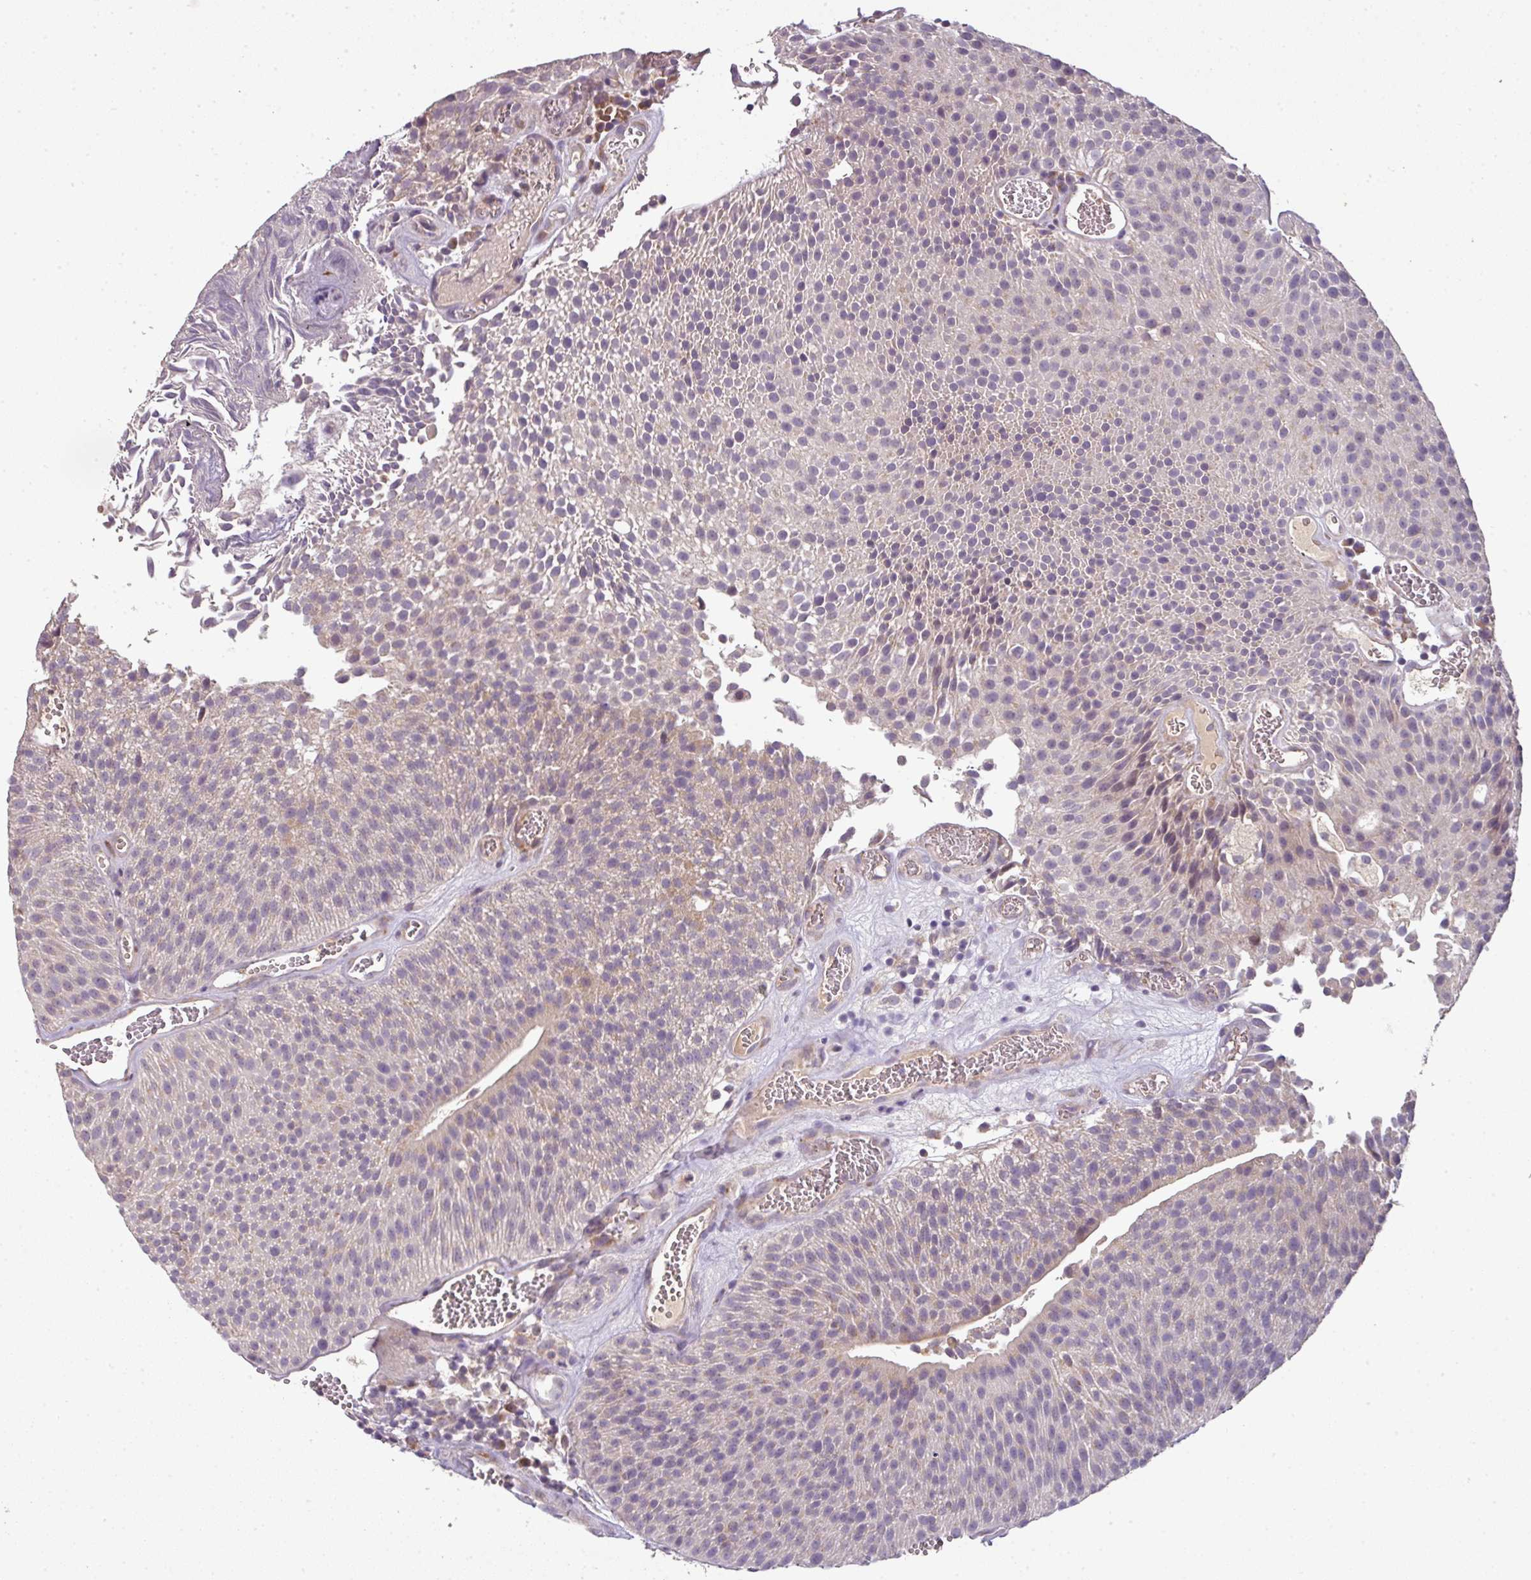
{"staining": {"intensity": "weak", "quantity": "25%-75%", "location": "cytoplasmic/membranous"}, "tissue": "urothelial cancer", "cell_type": "Tumor cells", "image_type": "cancer", "snomed": [{"axis": "morphology", "description": "Urothelial carcinoma, Low grade"}, {"axis": "topography", "description": "Urinary bladder"}], "caption": "Protein staining of urothelial carcinoma (low-grade) tissue exhibits weak cytoplasmic/membranous positivity in approximately 25%-75% of tumor cells.", "gene": "SPCS3", "patient": {"sex": "female", "age": 79}}